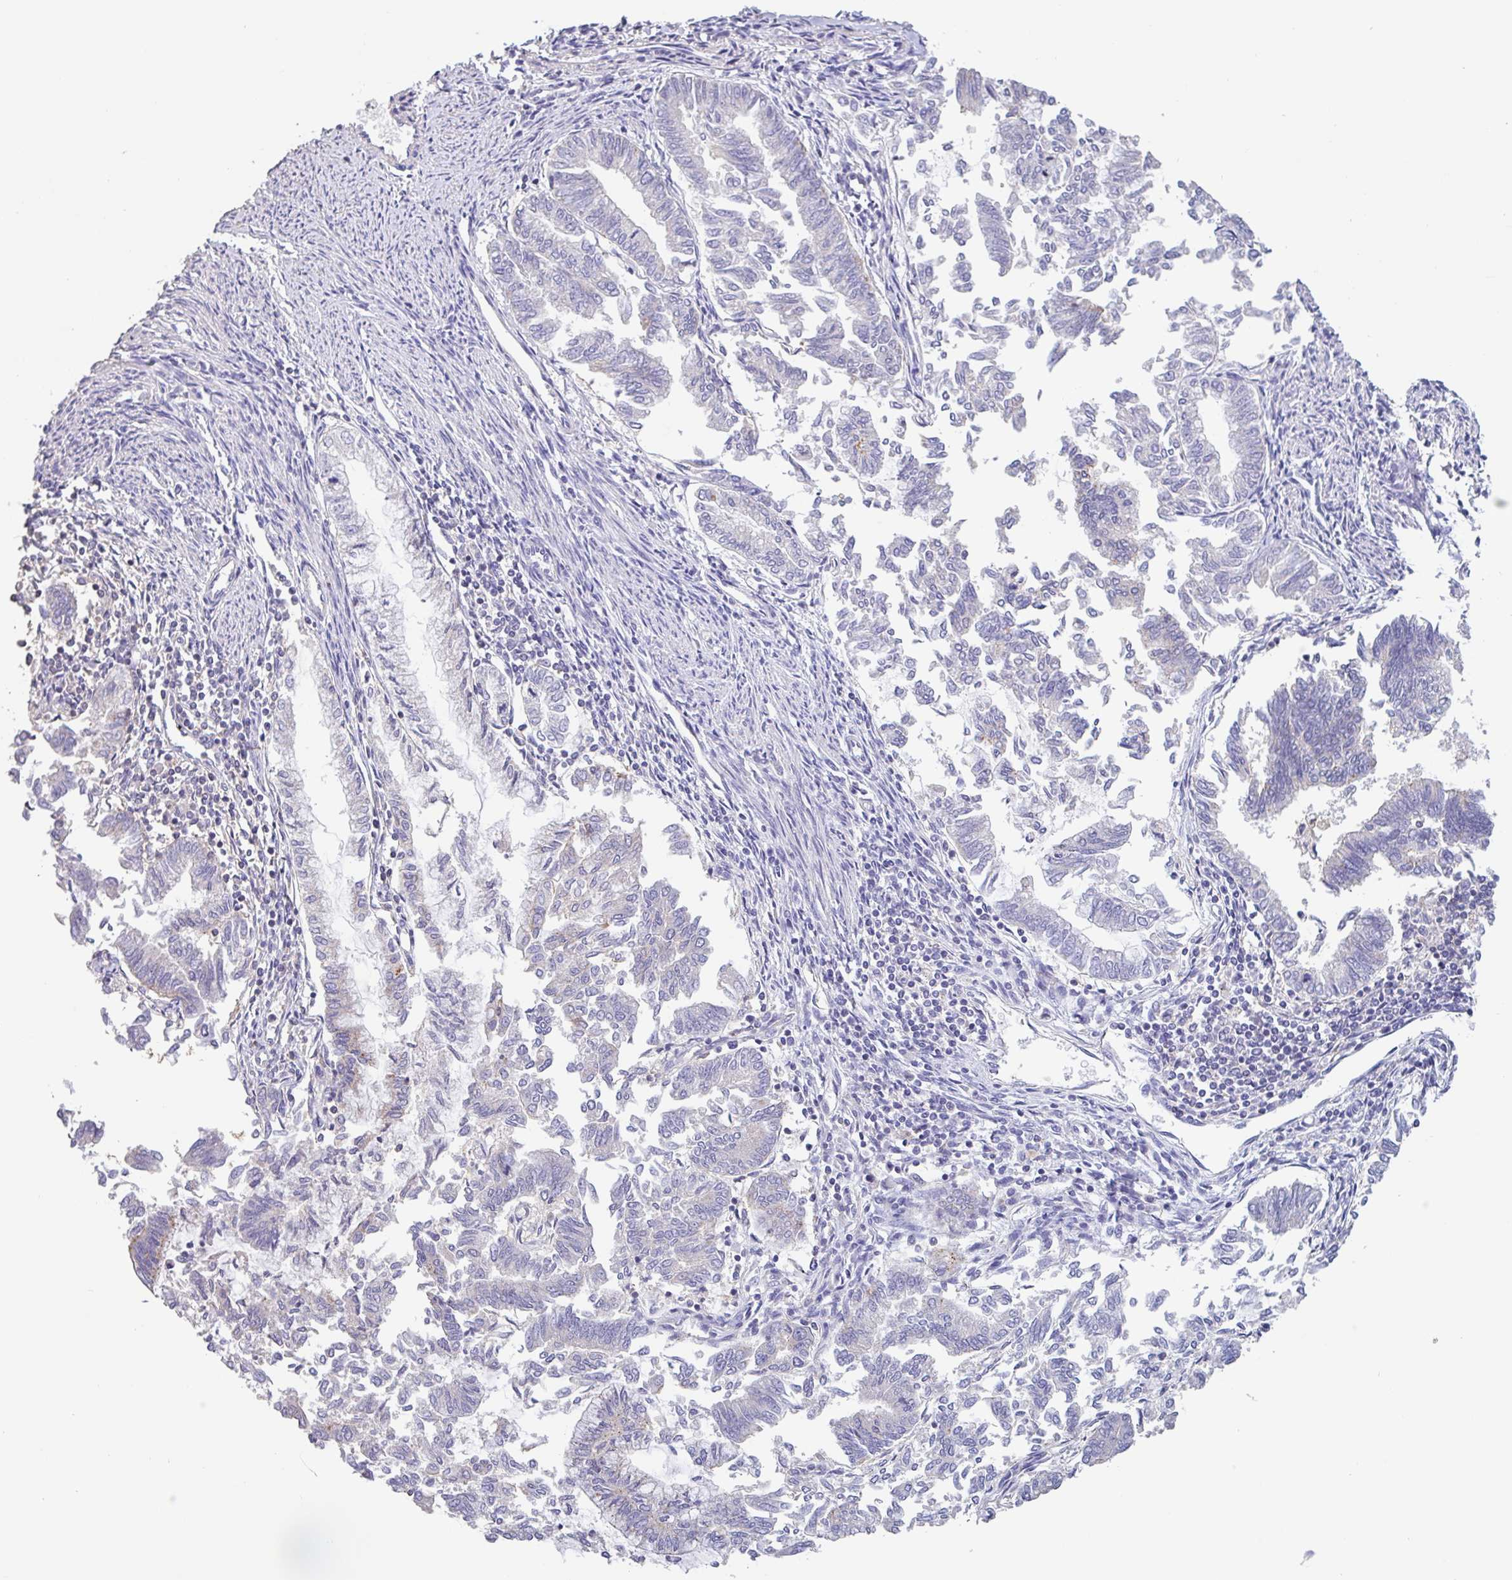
{"staining": {"intensity": "negative", "quantity": "none", "location": "none"}, "tissue": "endometrial cancer", "cell_type": "Tumor cells", "image_type": "cancer", "snomed": [{"axis": "morphology", "description": "Adenocarcinoma, NOS"}, {"axis": "topography", "description": "Endometrium"}], "caption": "Micrograph shows no protein staining in tumor cells of endometrial adenocarcinoma tissue.", "gene": "CHMP5", "patient": {"sex": "female", "age": 79}}